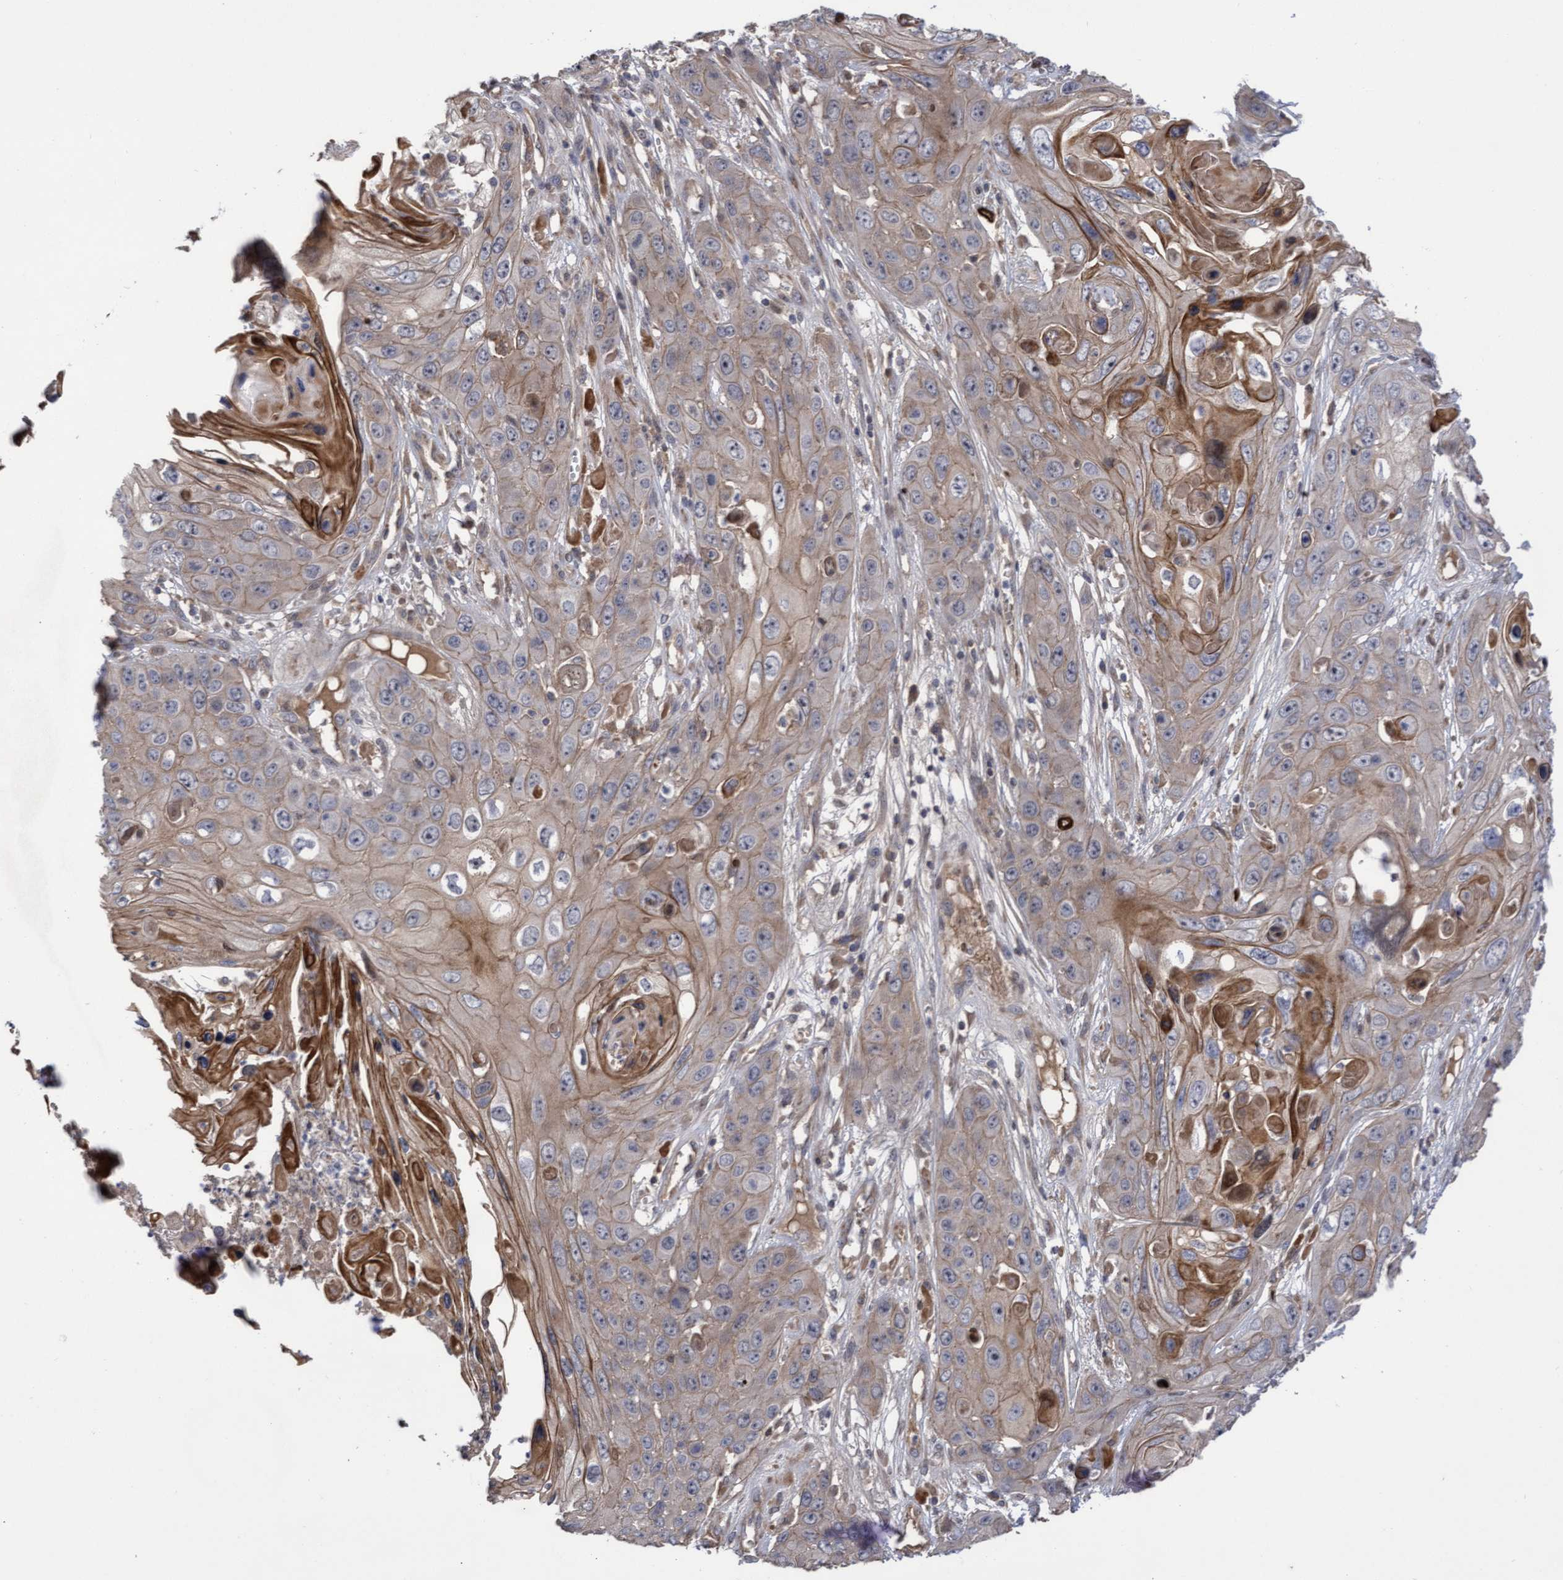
{"staining": {"intensity": "weak", "quantity": "25%-75%", "location": "cytoplasmic/membranous"}, "tissue": "skin cancer", "cell_type": "Tumor cells", "image_type": "cancer", "snomed": [{"axis": "morphology", "description": "Squamous cell carcinoma, NOS"}, {"axis": "topography", "description": "Skin"}], "caption": "Immunohistochemical staining of skin squamous cell carcinoma demonstrates low levels of weak cytoplasmic/membranous staining in about 25%-75% of tumor cells.", "gene": "COBL", "patient": {"sex": "male", "age": 55}}